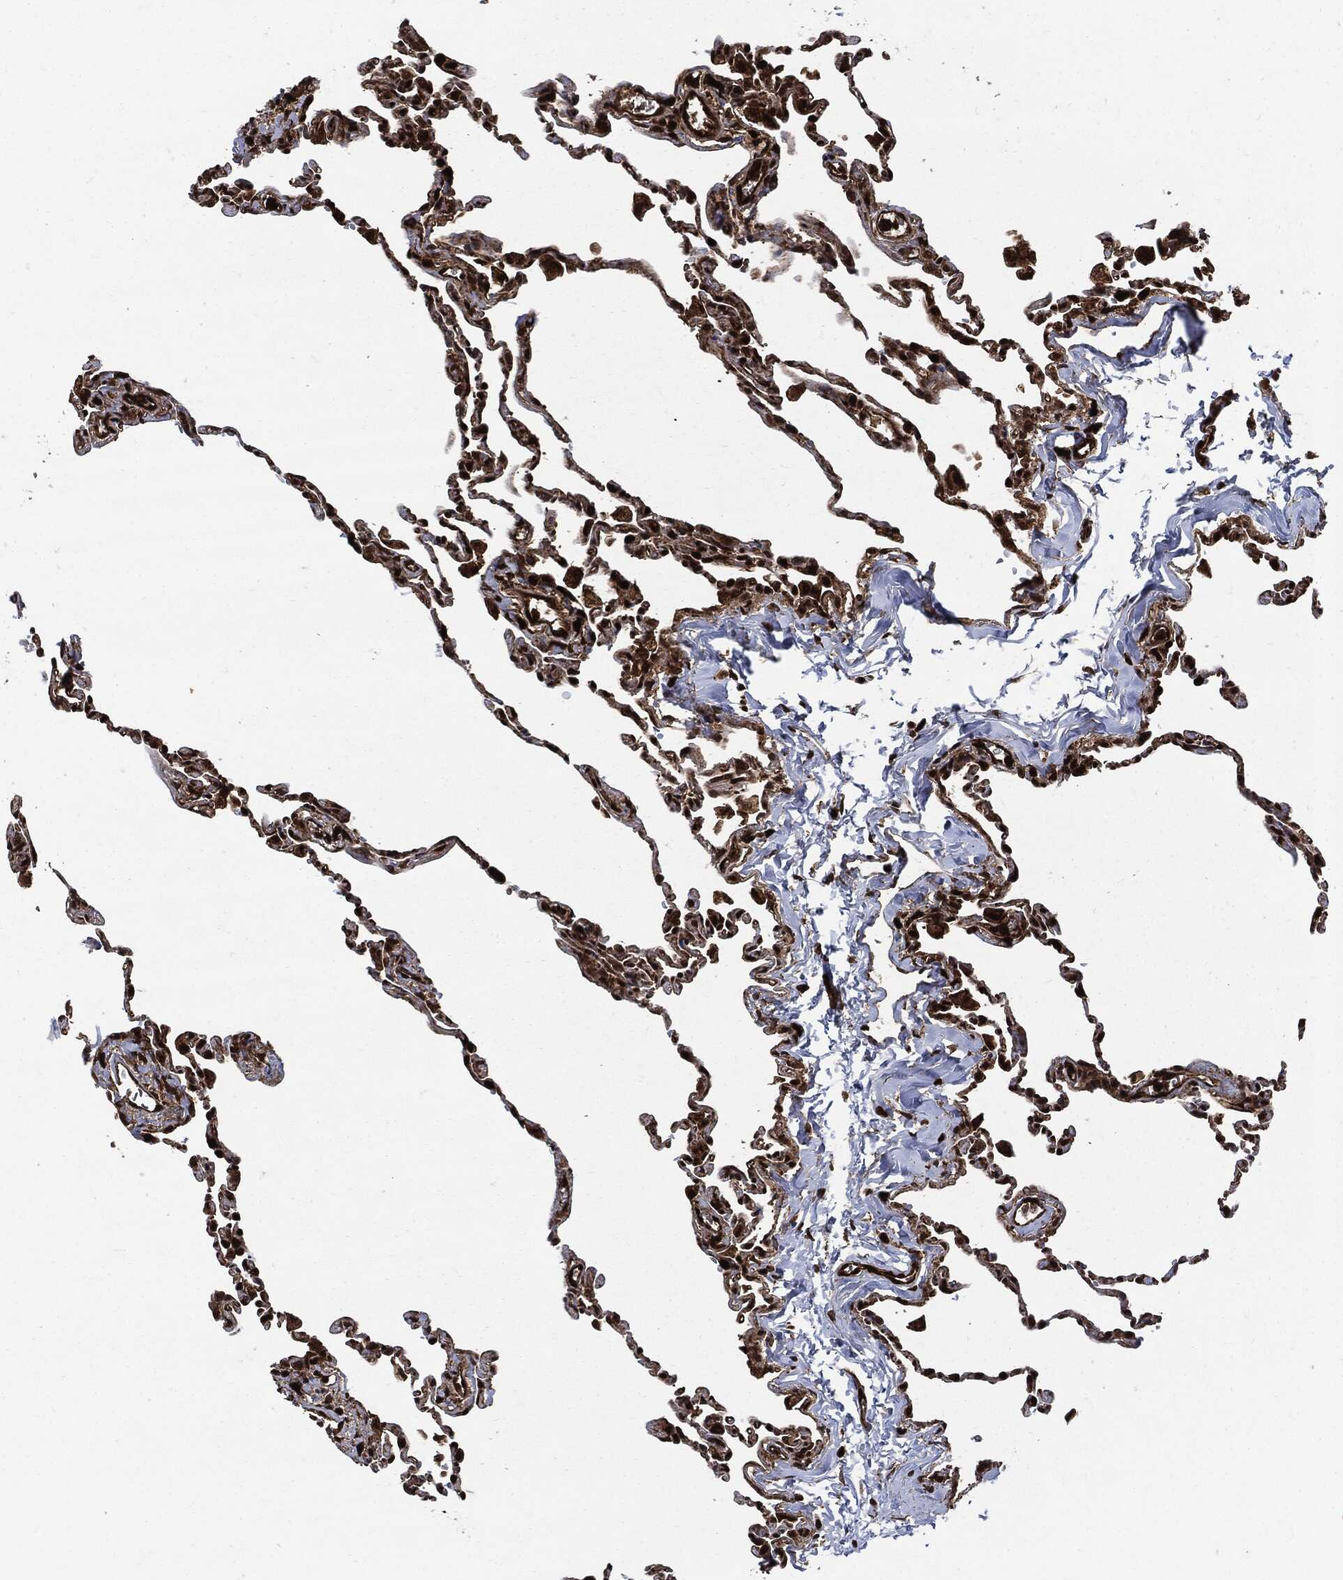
{"staining": {"intensity": "strong", "quantity": ">75%", "location": "cytoplasmic/membranous,nuclear"}, "tissue": "lung", "cell_type": "Alveolar cells", "image_type": "normal", "snomed": [{"axis": "morphology", "description": "Normal tissue, NOS"}, {"axis": "topography", "description": "Lung"}], "caption": "The micrograph shows staining of unremarkable lung, revealing strong cytoplasmic/membranous,nuclear protein staining (brown color) within alveolar cells. Nuclei are stained in blue.", "gene": "YWHAB", "patient": {"sex": "female", "age": 57}}